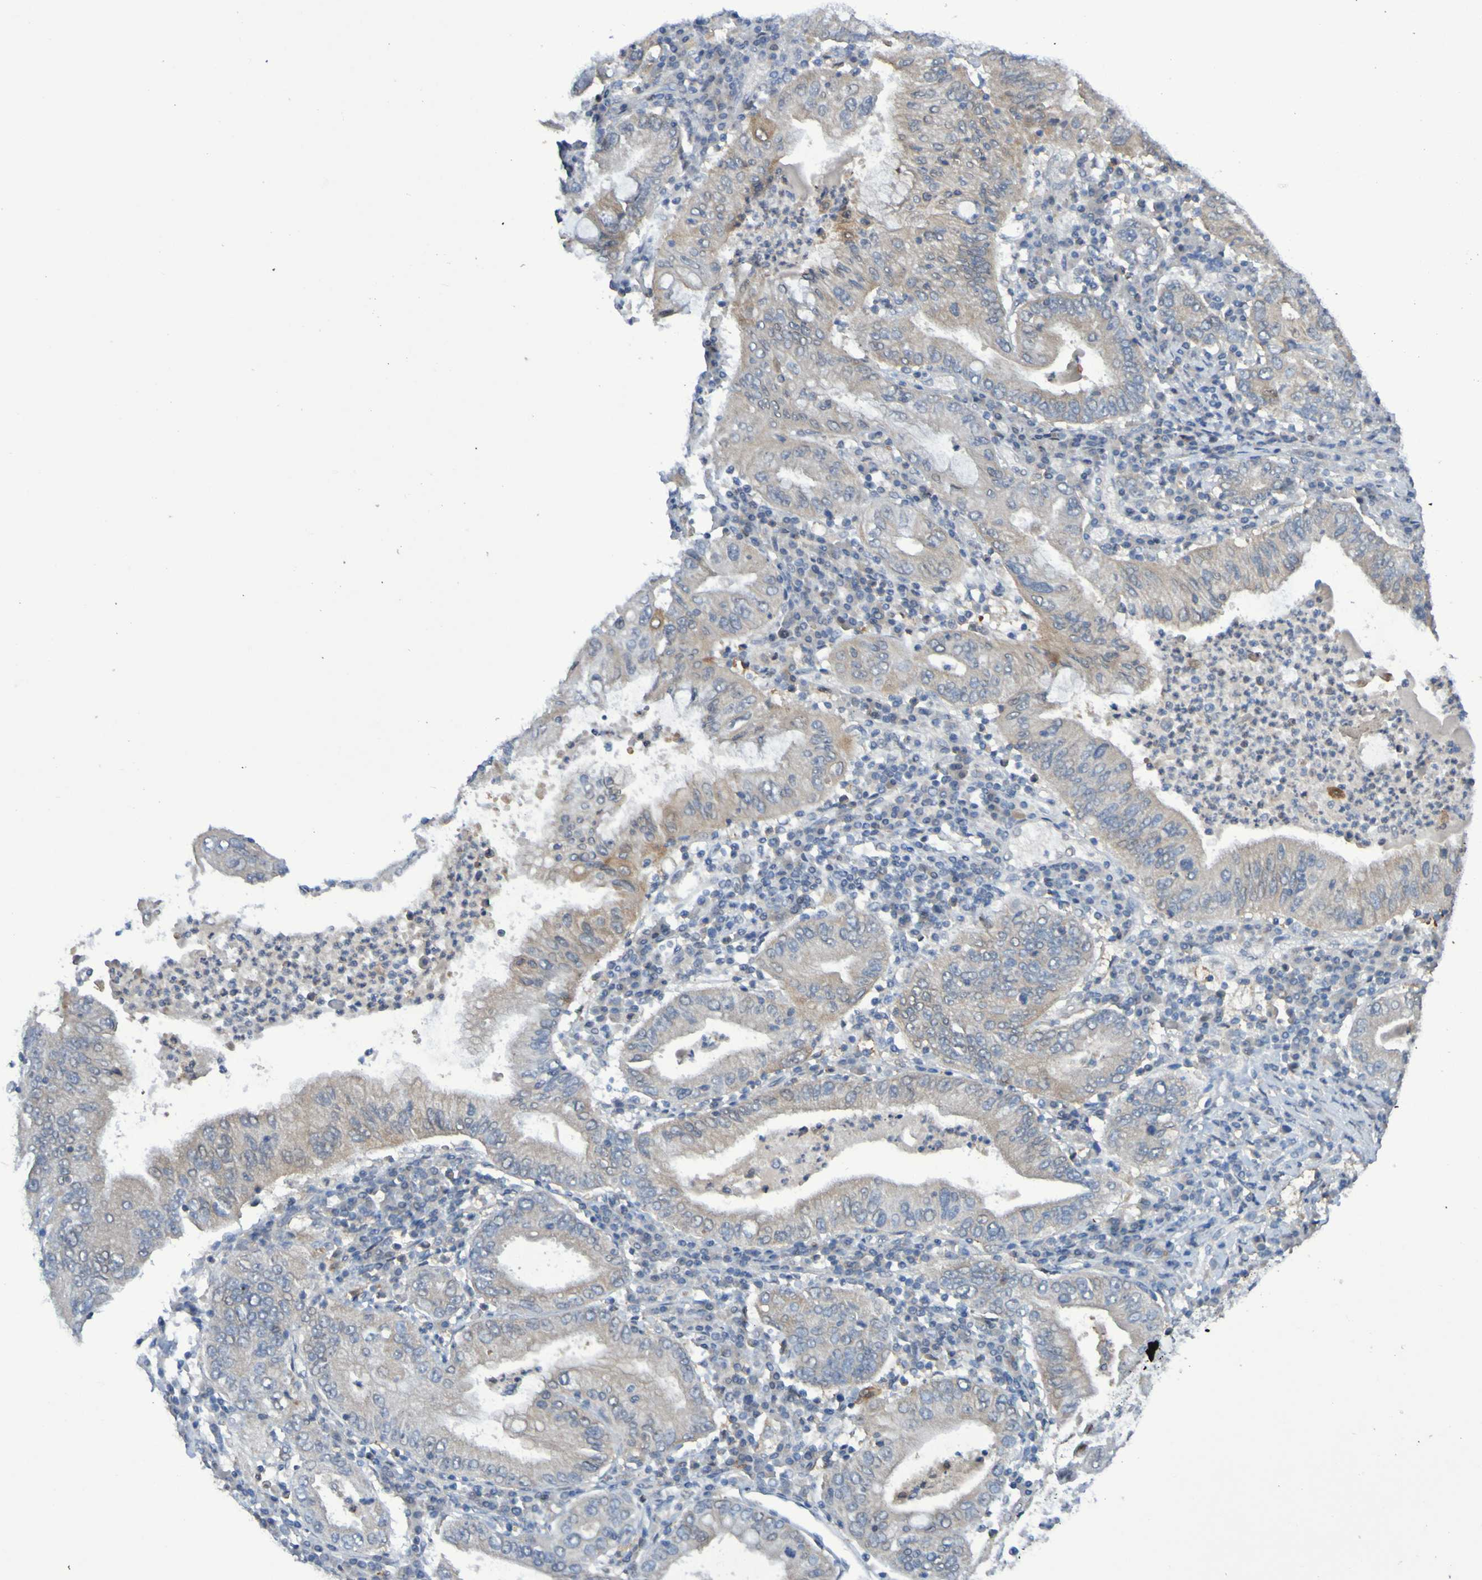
{"staining": {"intensity": "weak", "quantity": "<25%", "location": "cytoplasmic/membranous"}, "tissue": "stomach cancer", "cell_type": "Tumor cells", "image_type": "cancer", "snomed": [{"axis": "morphology", "description": "Normal tissue, NOS"}, {"axis": "morphology", "description": "Adenocarcinoma, NOS"}, {"axis": "topography", "description": "Esophagus"}, {"axis": "topography", "description": "Stomach, upper"}, {"axis": "topography", "description": "Peripheral nerve tissue"}], "caption": "Photomicrograph shows no protein staining in tumor cells of stomach adenocarcinoma tissue.", "gene": "FBP2", "patient": {"sex": "male", "age": 62}}